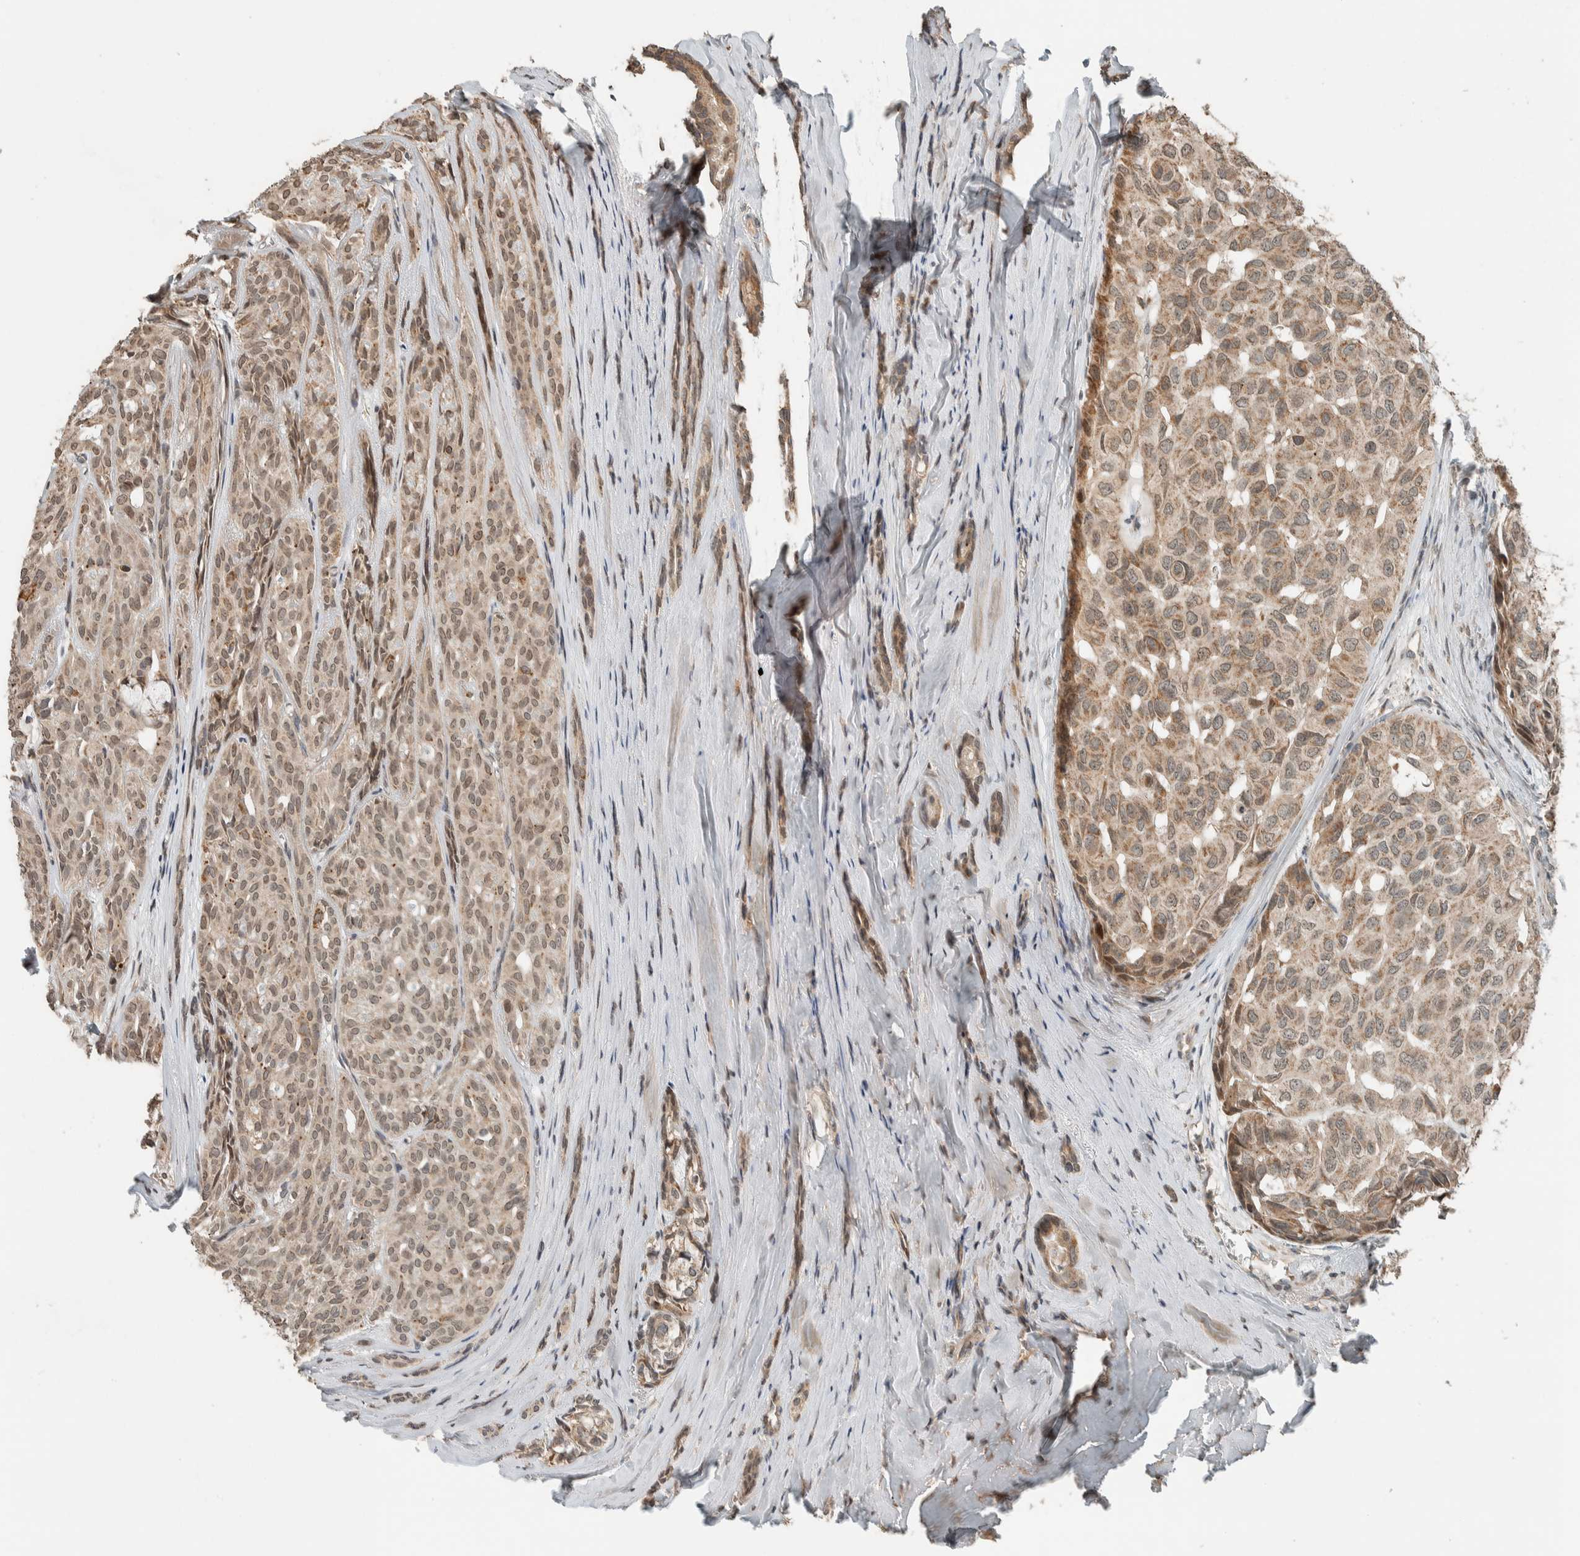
{"staining": {"intensity": "weak", "quantity": ">75%", "location": "cytoplasmic/membranous"}, "tissue": "head and neck cancer", "cell_type": "Tumor cells", "image_type": "cancer", "snomed": [{"axis": "morphology", "description": "Adenocarcinoma, NOS"}, {"axis": "topography", "description": "Salivary gland, NOS"}, {"axis": "topography", "description": "Head-Neck"}], "caption": "The image demonstrates staining of head and neck cancer, revealing weak cytoplasmic/membranous protein expression (brown color) within tumor cells.", "gene": "NBR1", "patient": {"sex": "female", "age": 76}}